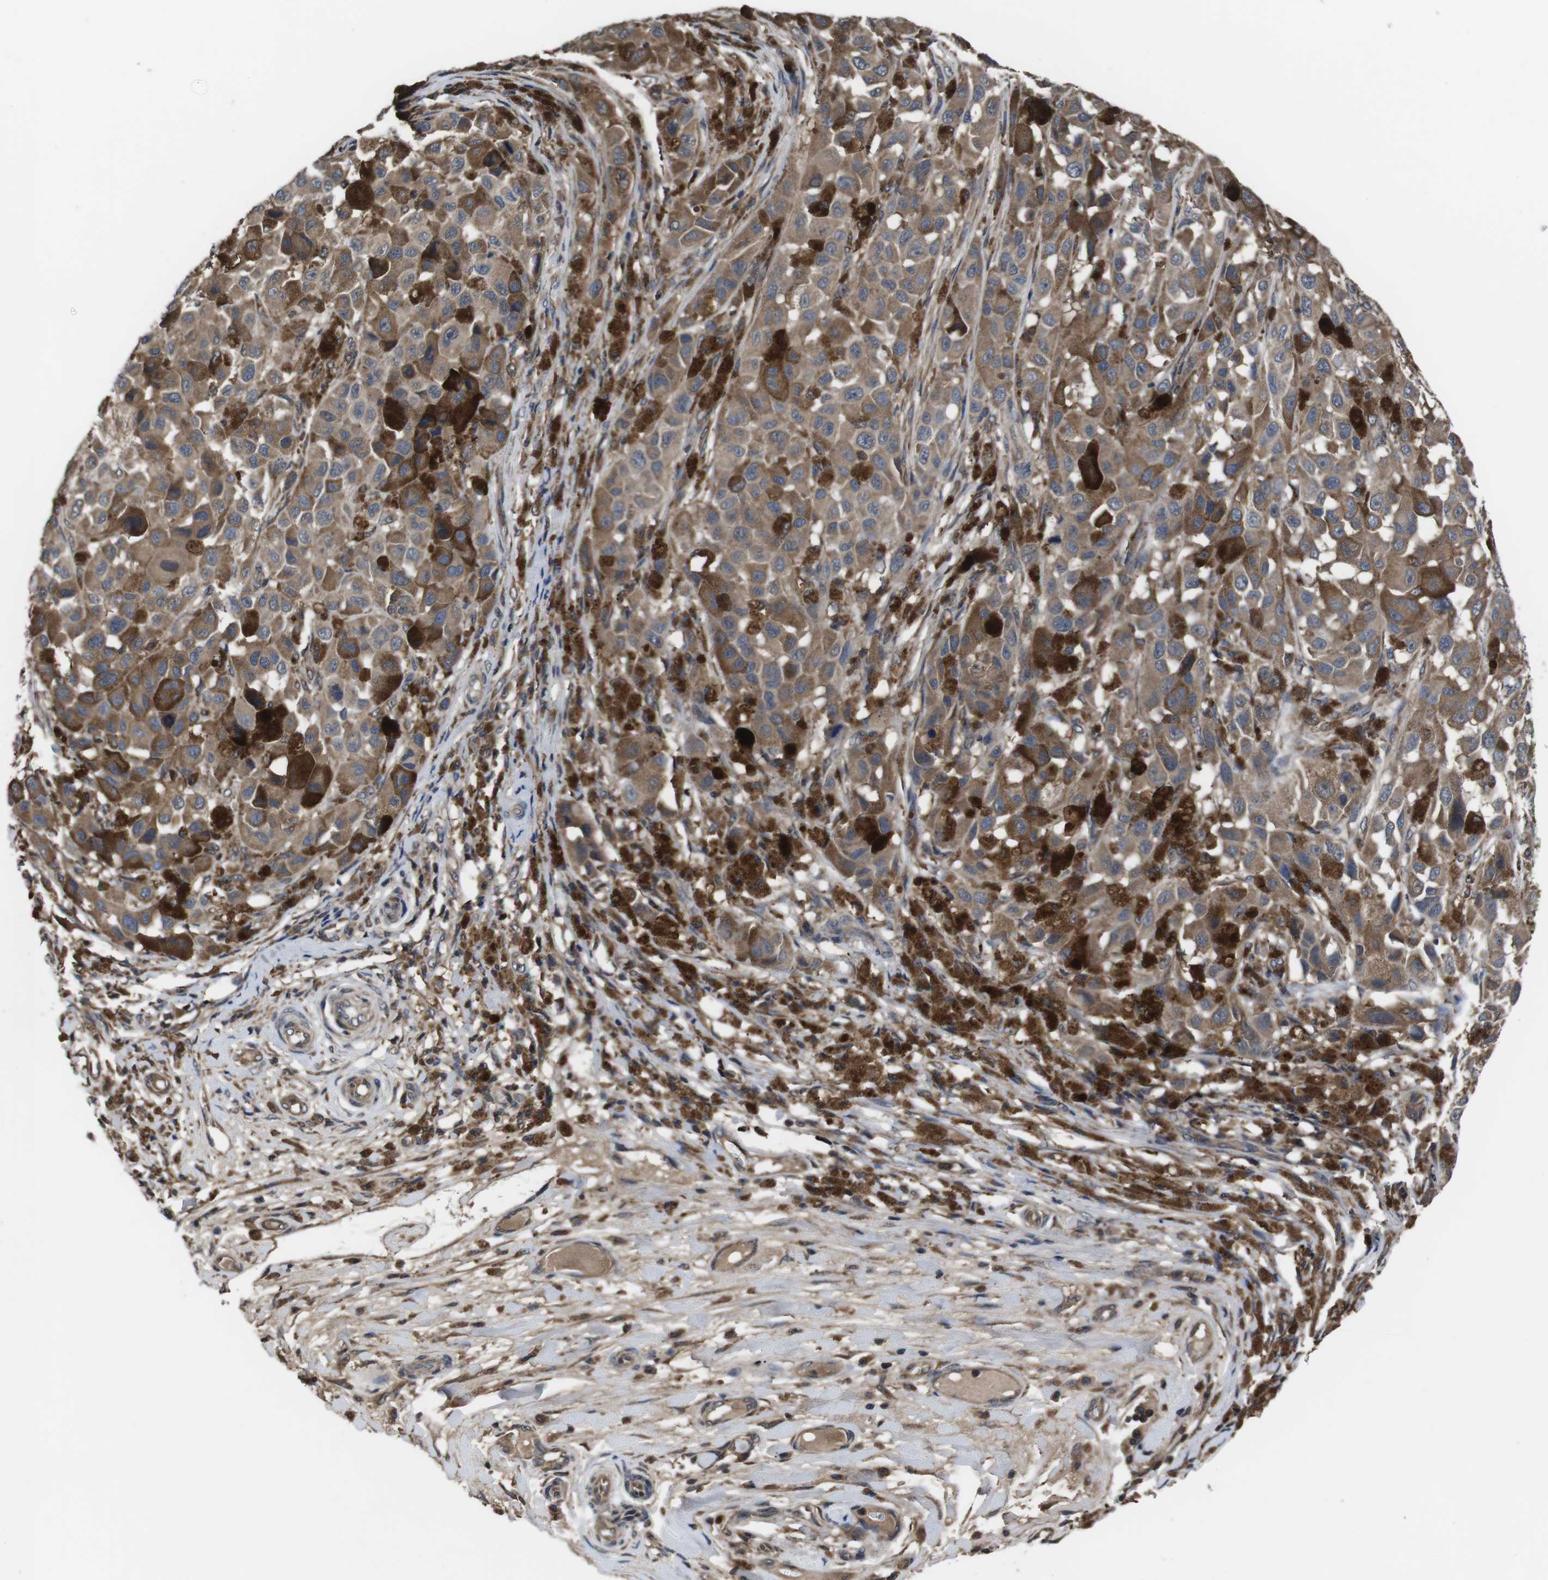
{"staining": {"intensity": "moderate", "quantity": ">75%", "location": "cytoplasmic/membranous"}, "tissue": "melanoma", "cell_type": "Tumor cells", "image_type": "cancer", "snomed": [{"axis": "morphology", "description": "Malignant melanoma, NOS"}, {"axis": "topography", "description": "Skin"}], "caption": "Immunohistochemistry (IHC) micrograph of neoplastic tissue: malignant melanoma stained using IHC displays medium levels of moderate protein expression localized specifically in the cytoplasmic/membranous of tumor cells, appearing as a cytoplasmic/membranous brown color.", "gene": "CXCL11", "patient": {"sex": "female", "age": 46}}